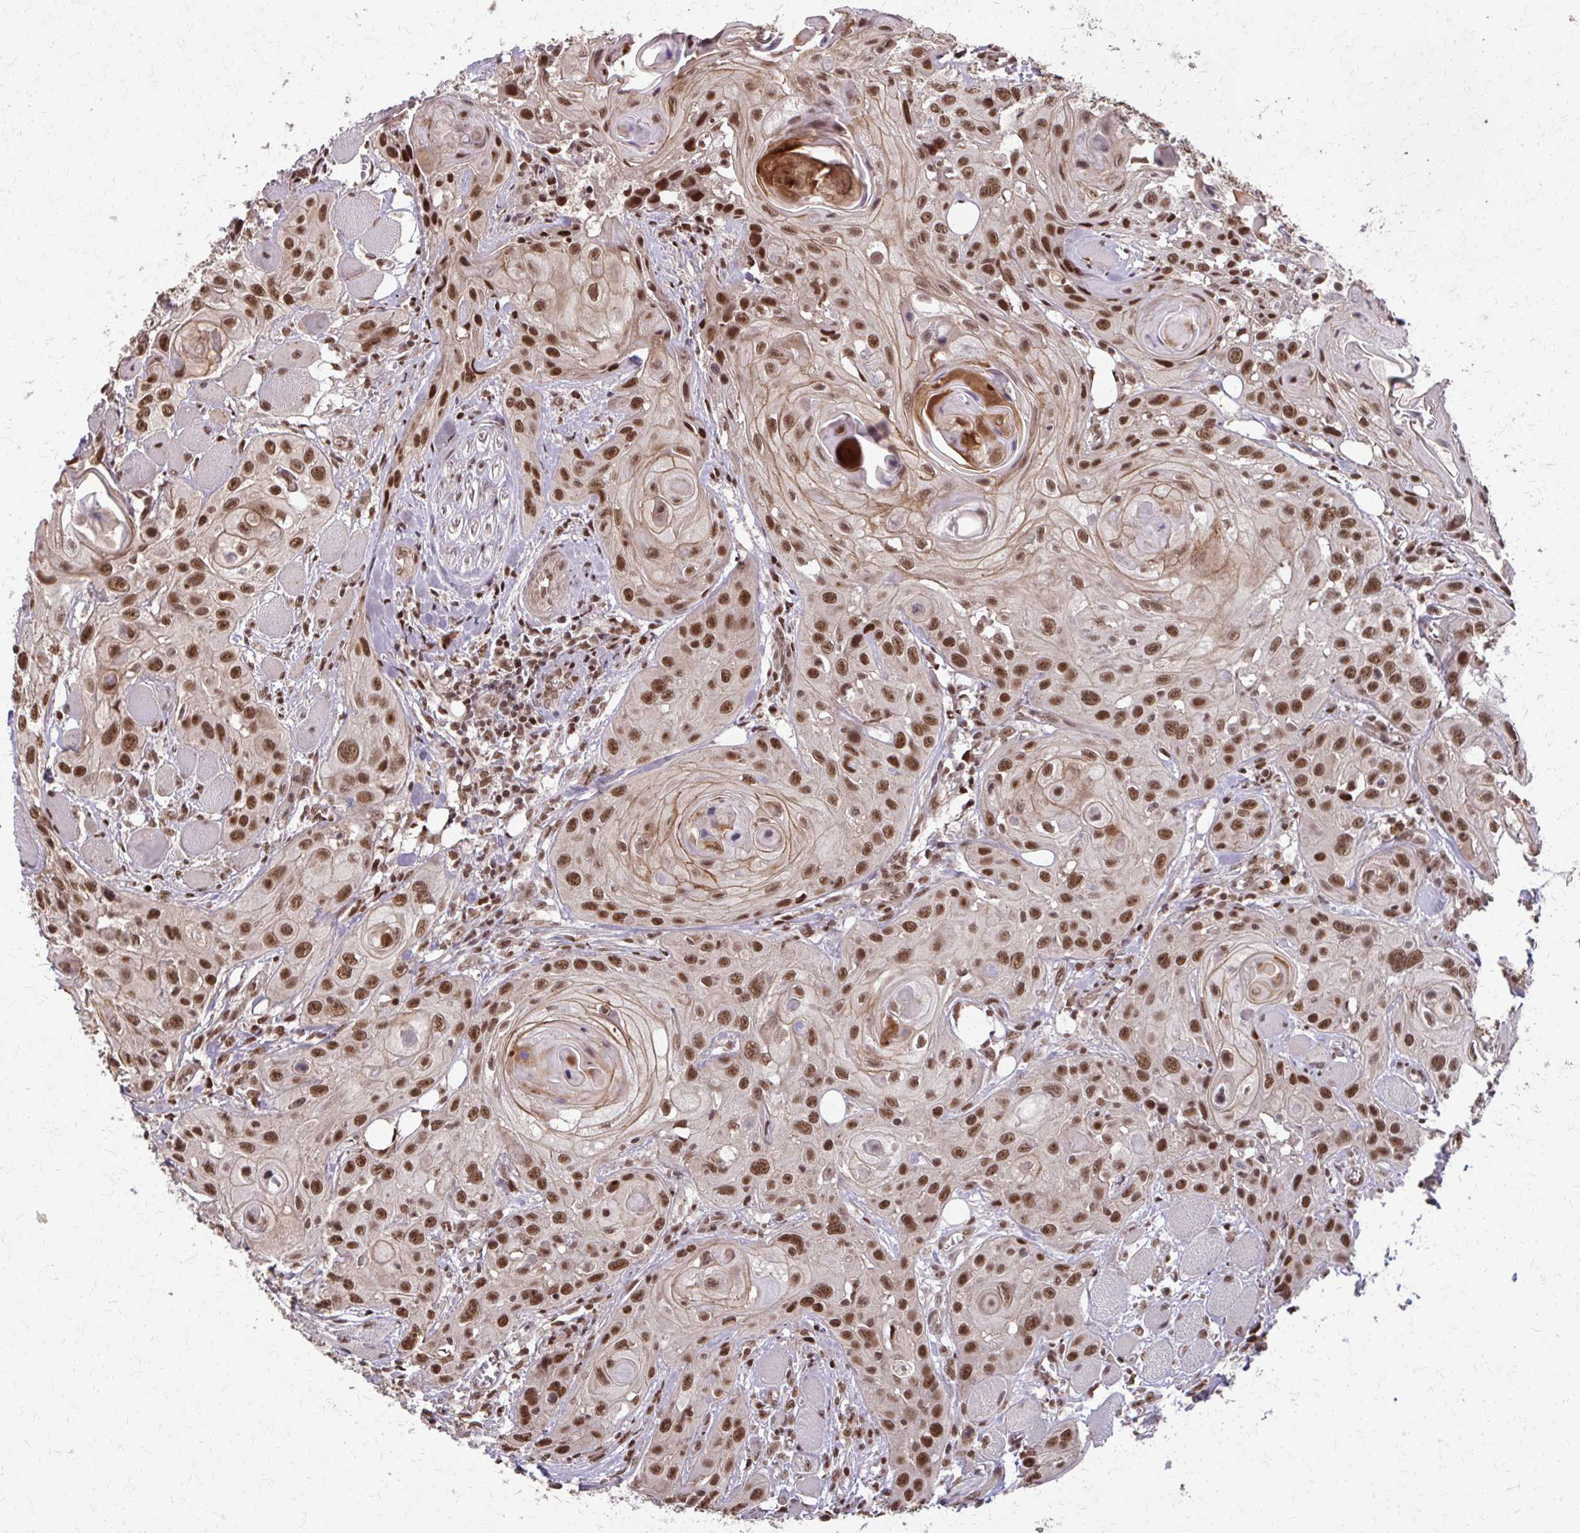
{"staining": {"intensity": "strong", "quantity": ">75%", "location": "nuclear"}, "tissue": "head and neck cancer", "cell_type": "Tumor cells", "image_type": "cancer", "snomed": [{"axis": "morphology", "description": "Squamous cell carcinoma, NOS"}, {"axis": "topography", "description": "Oral tissue"}, {"axis": "topography", "description": "Head-Neck"}], "caption": "The immunohistochemical stain shows strong nuclear staining in tumor cells of squamous cell carcinoma (head and neck) tissue.", "gene": "SS18", "patient": {"sex": "male", "age": 58}}